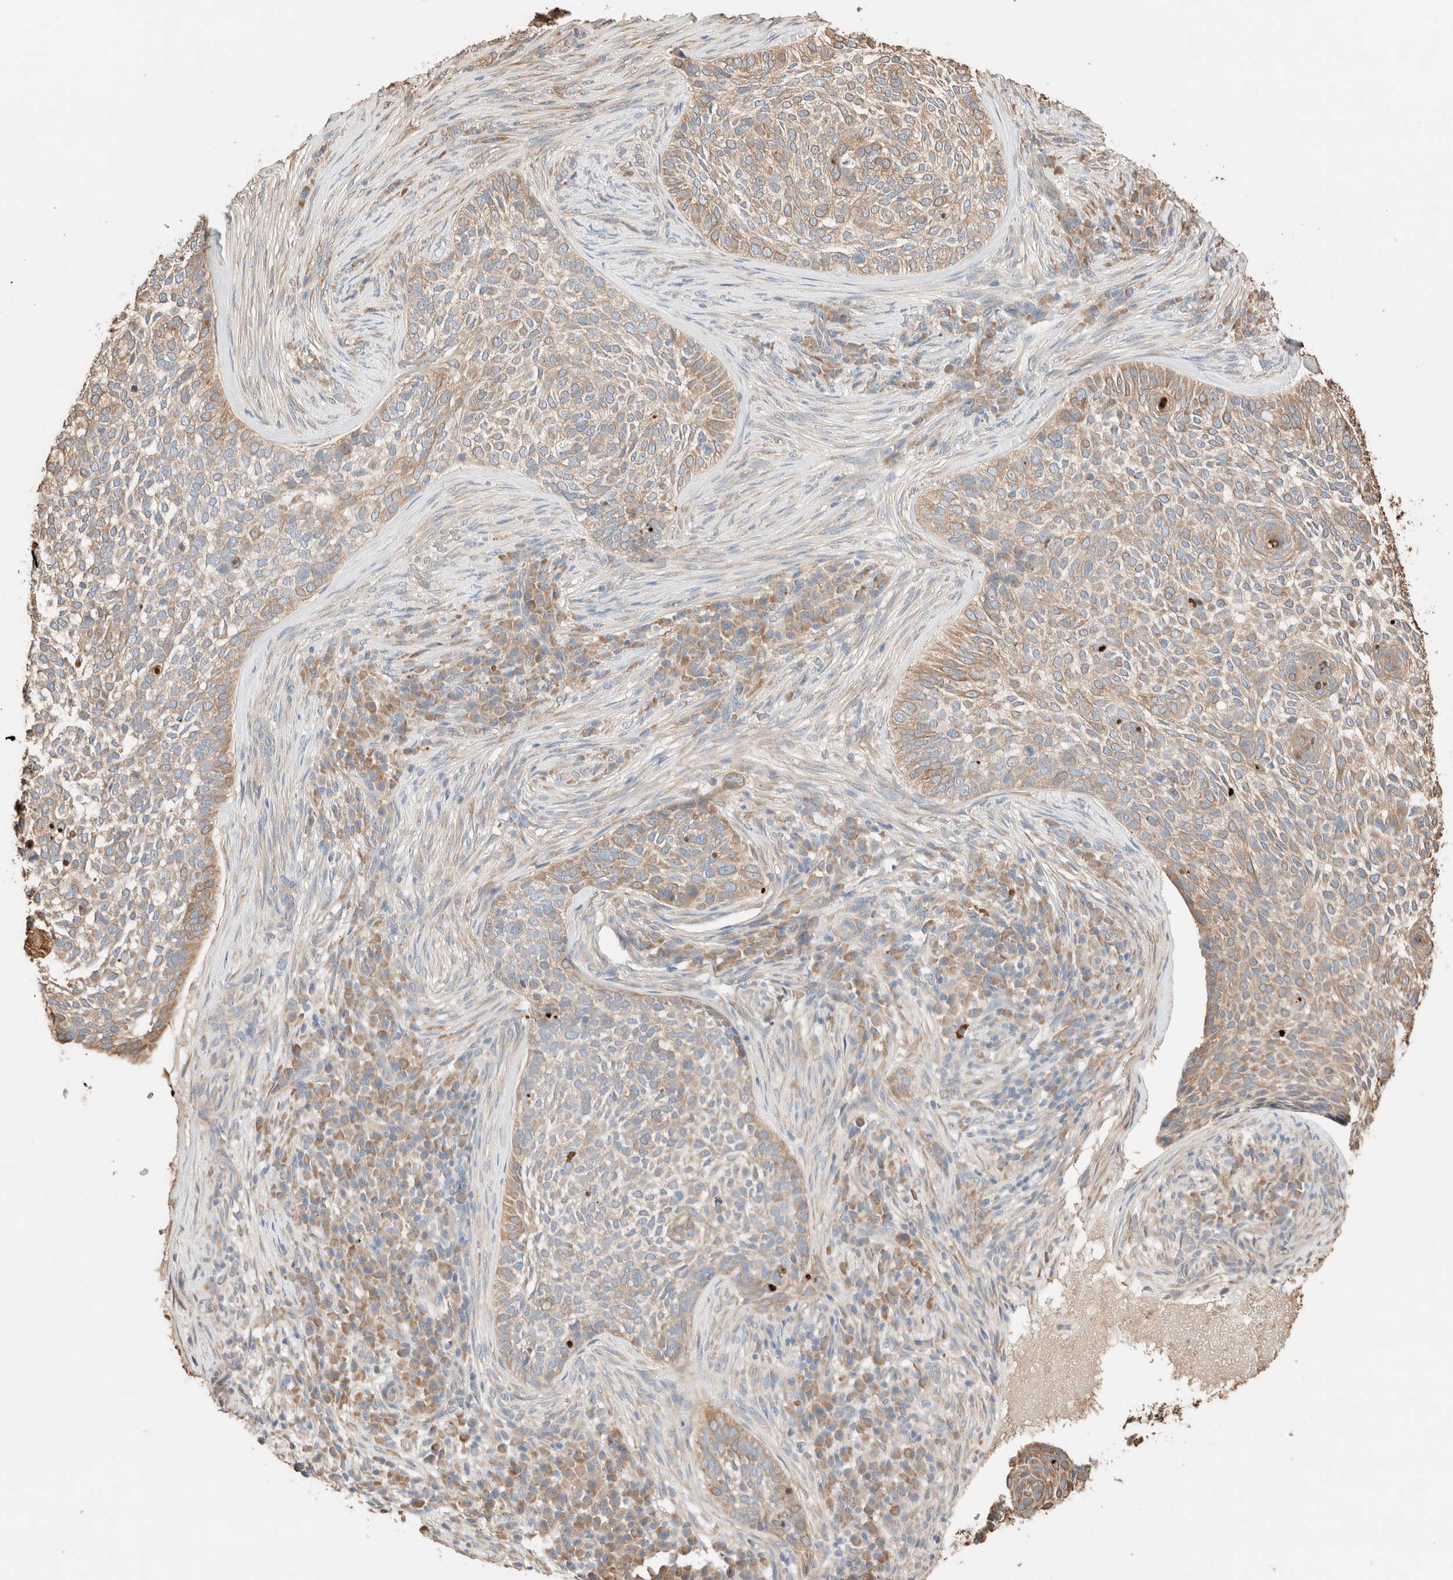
{"staining": {"intensity": "moderate", "quantity": ">75%", "location": "cytoplasmic/membranous"}, "tissue": "skin cancer", "cell_type": "Tumor cells", "image_type": "cancer", "snomed": [{"axis": "morphology", "description": "Basal cell carcinoma"}, {"axis": "topography", "description": "Skin"}], "caption": "An image of skin cancer (basal cell carcinoma) stained for a protein reveals moderate cytoplasmic/membranous brown staining in tumor cells.", "gene": "TUBD1", "patient": {"sex": "female", "age": 64}}